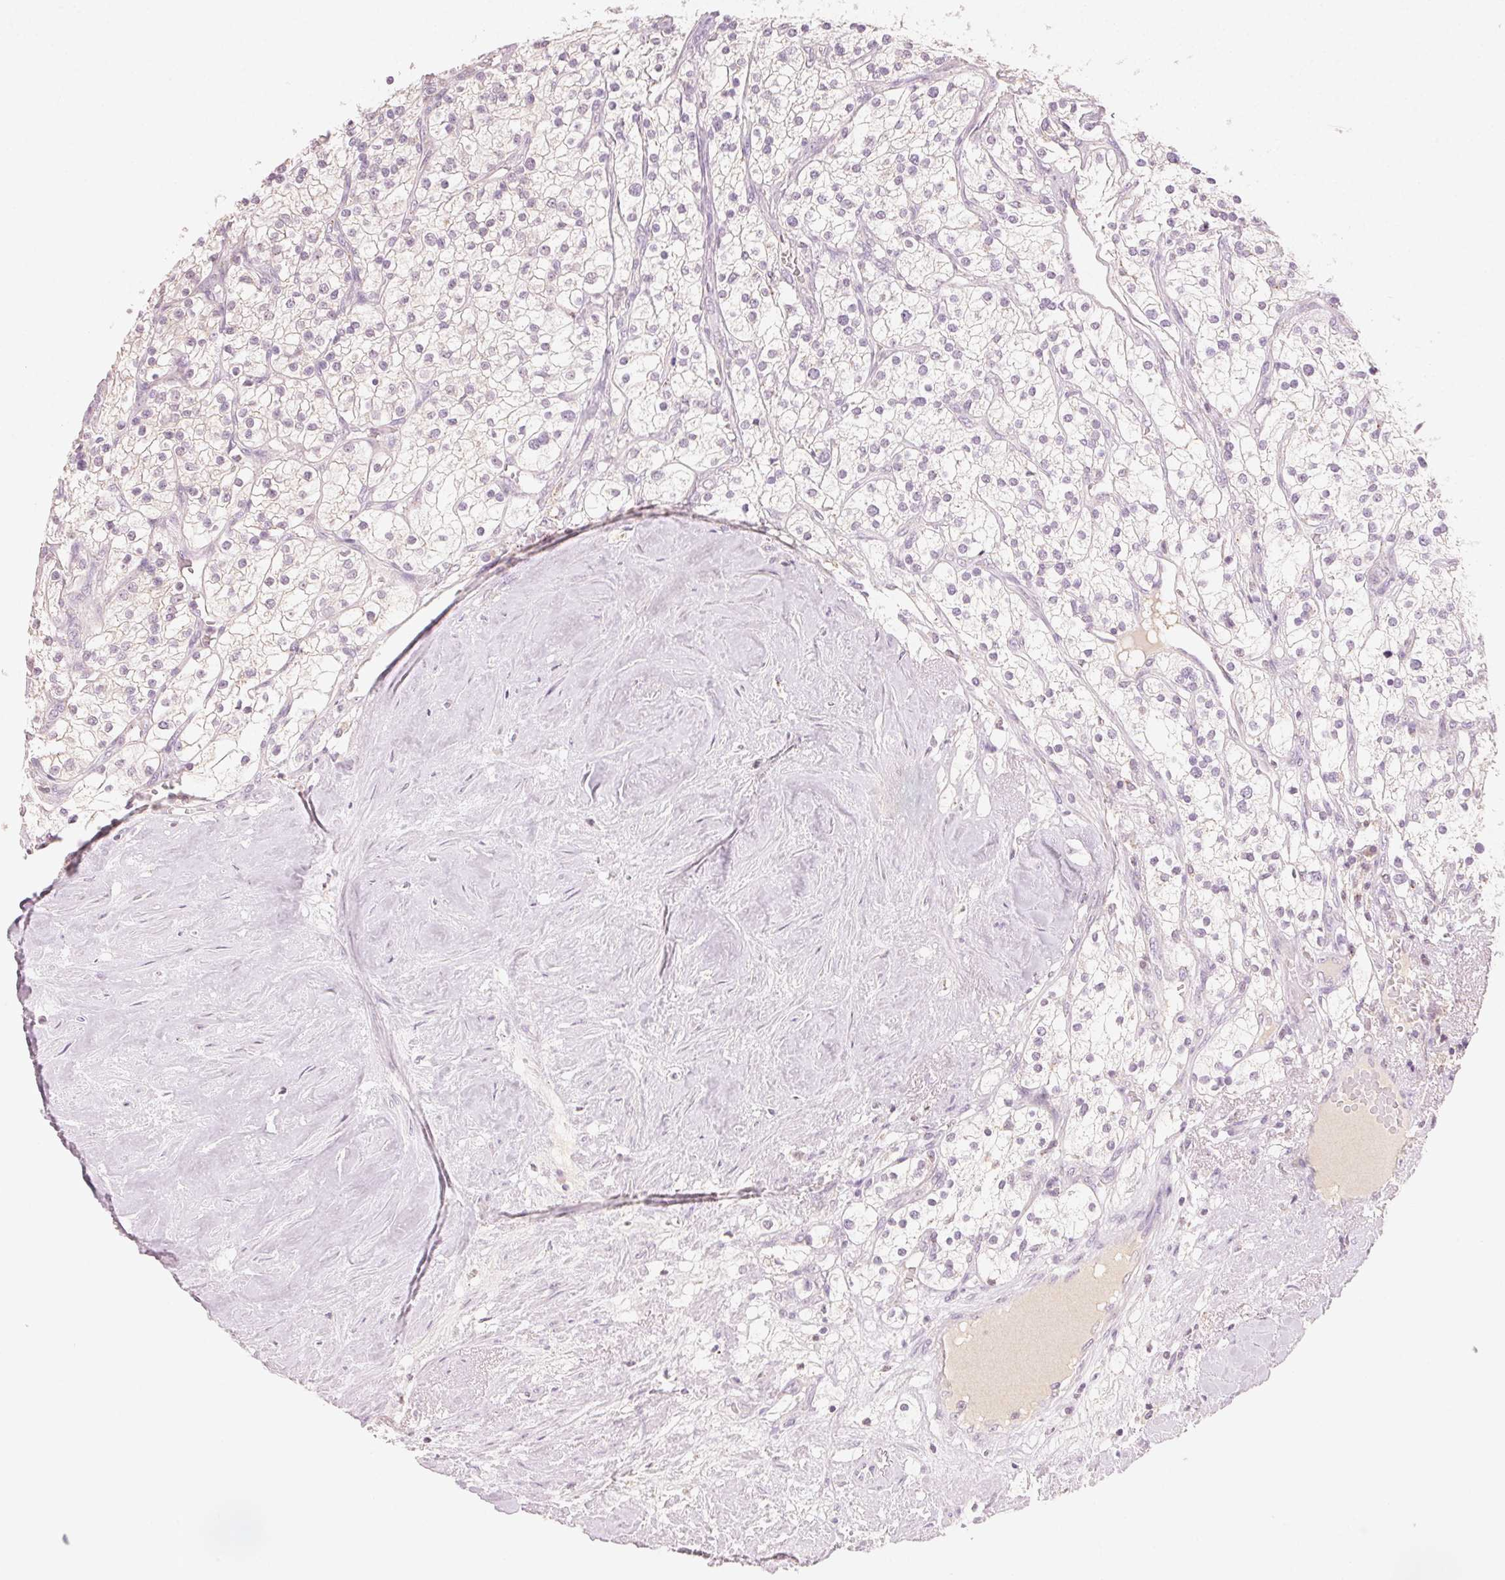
{"staining": {"intensity": "negative", "quantity": "none", "location": "none"}, "tissue": "renal cancer", "cell_type": "Tumor cells", "image_type": "cancer", "snomed": [{"axis": "morphology", "description": "Adenocarcinoma, NOS"}, {"axis": "topography", "description": "Kidney"}], "caption": "Tumor cells show no significant protein staining in renal cancer.", "gene": "HOXB13", "patient": {"sex": "male", "age": 80}}